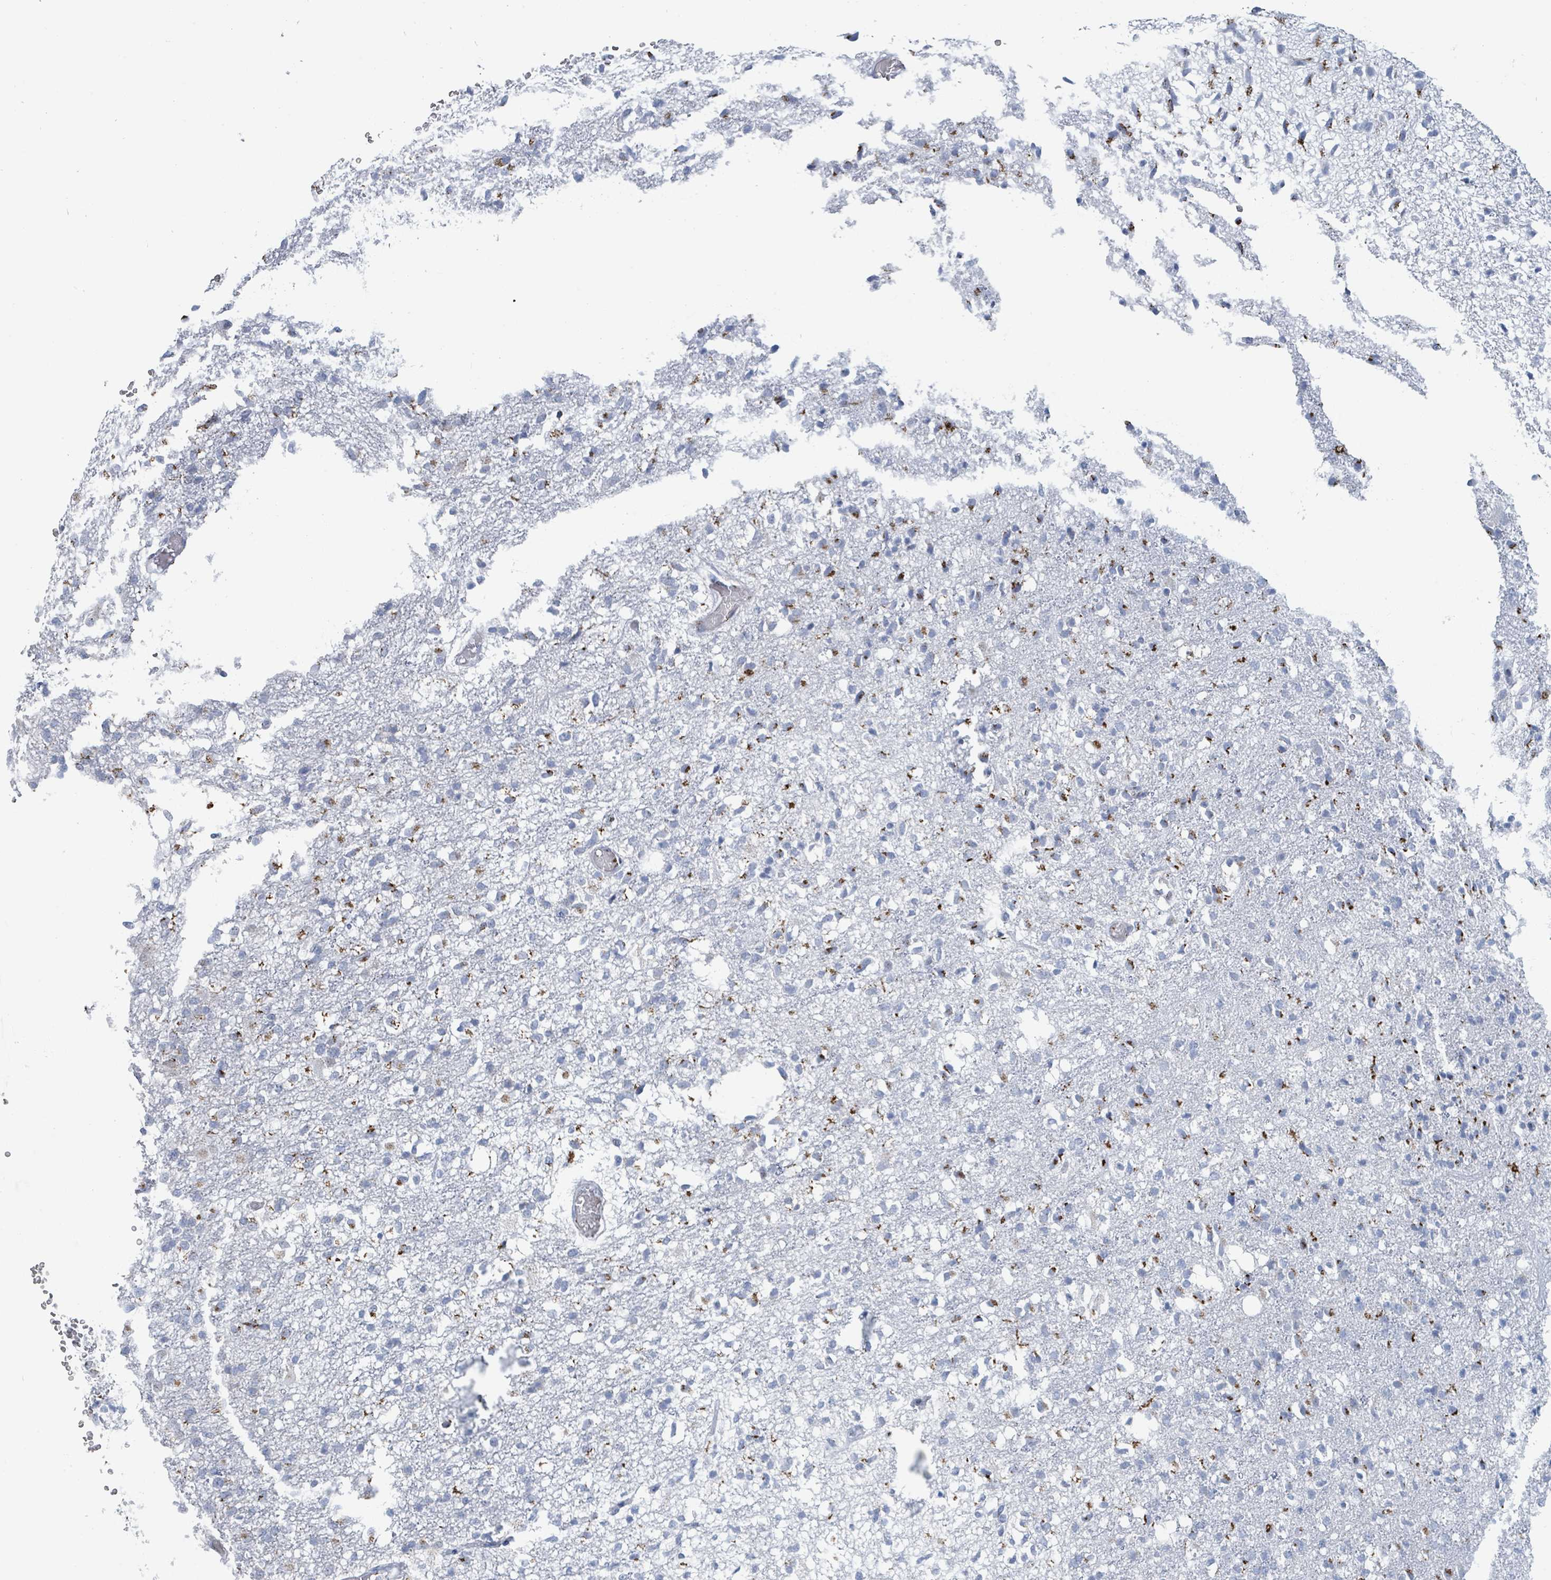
{"staining": {"intensity": "moderate", "quantity": "25%-75%", "location": "cytoplasmic/membranous"}, "tissue": "glioma", "cell_type": "Tumor cells", "image_type": "cancer", "snomed": [{"axis": "morphology", "description": "Glioma, malignant, High grade"}, {"axis": "topography", "description": "Brain"}], "caption": "Protein expression analysis of human glioma reveals moderate cytoplasmic/membranous positivity in approximately 25%-75% of tumor cells.", "gene": "DCAF5", "patient": {"sex": "female", "age": 74}}